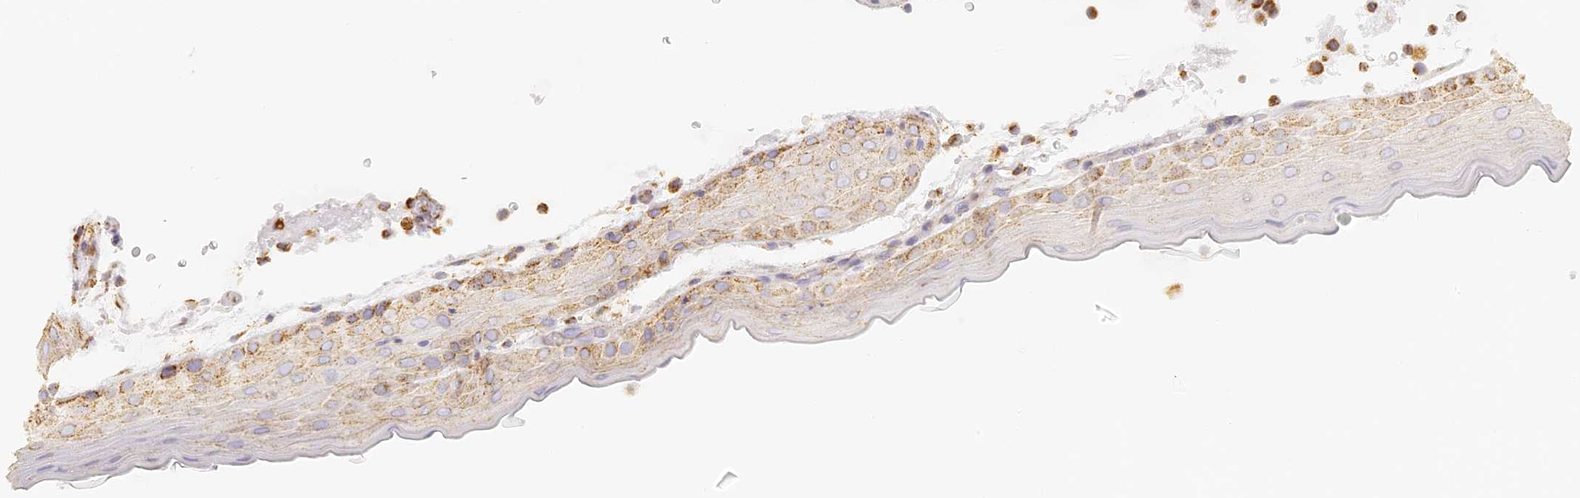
{"staining": {"intensity": "moderate", "quantity": "25%-75%", "location": "cytoplasmic/membranous"}, "tissue": "oral mucosa", "cell_type": "Squamous epithelial cells", "image_type": "normal", "snomed": [{"axis": "morphology", "description": "Normal tissue, NOS"}, {"axis": "topography", "description": "Oral tissue"}], "caption": "Oral mucosa stained with immunohistochemistry (IHC) reveals moderate cytoplasmic/membranous expression in about 25%-75% of squamous epithelial cells.", "gene": "LAMP2", "patient": {"sex": "male", "age": 13}}